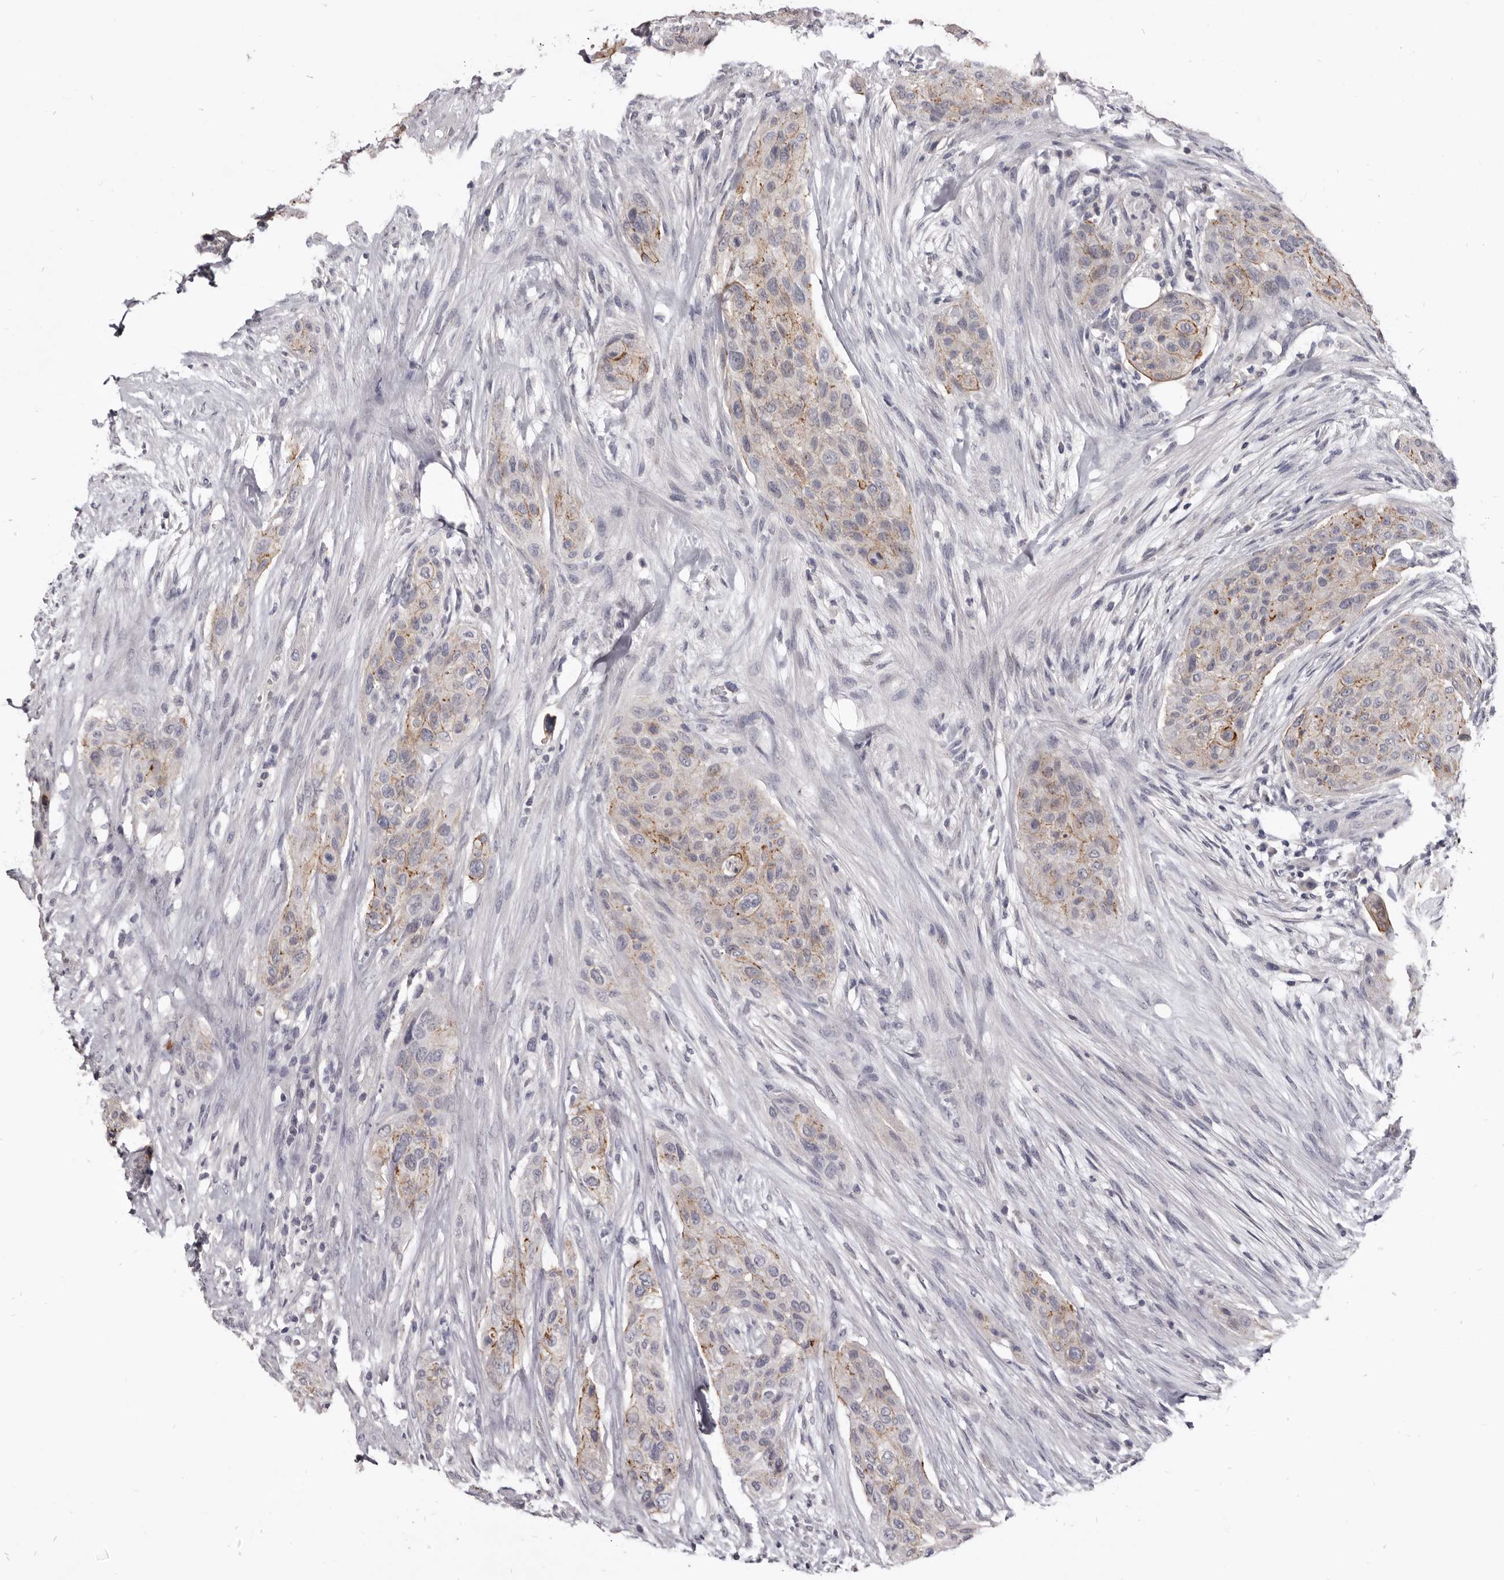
{"staining": {"intensity": "weak", "quantity": ">75%", "location": "cytoplasmic/membranous"}, "tissue": "urothelial cancer", "cell_type": "Tumor cells", "image_type": "cancer", "snomed": [{"axis": "morphology", "description": "Urothelial carcinoma, High grade"}, {"axis": "topography", "description": "Urinary bladder"}], "caption": "Tumor cells exhibit low levels of weak cytoplasmic/membranous expression in about >75% of cells in human urothelial cancer.", "gene": "CGN", "patient": {"sex": "male", "age": 35}}